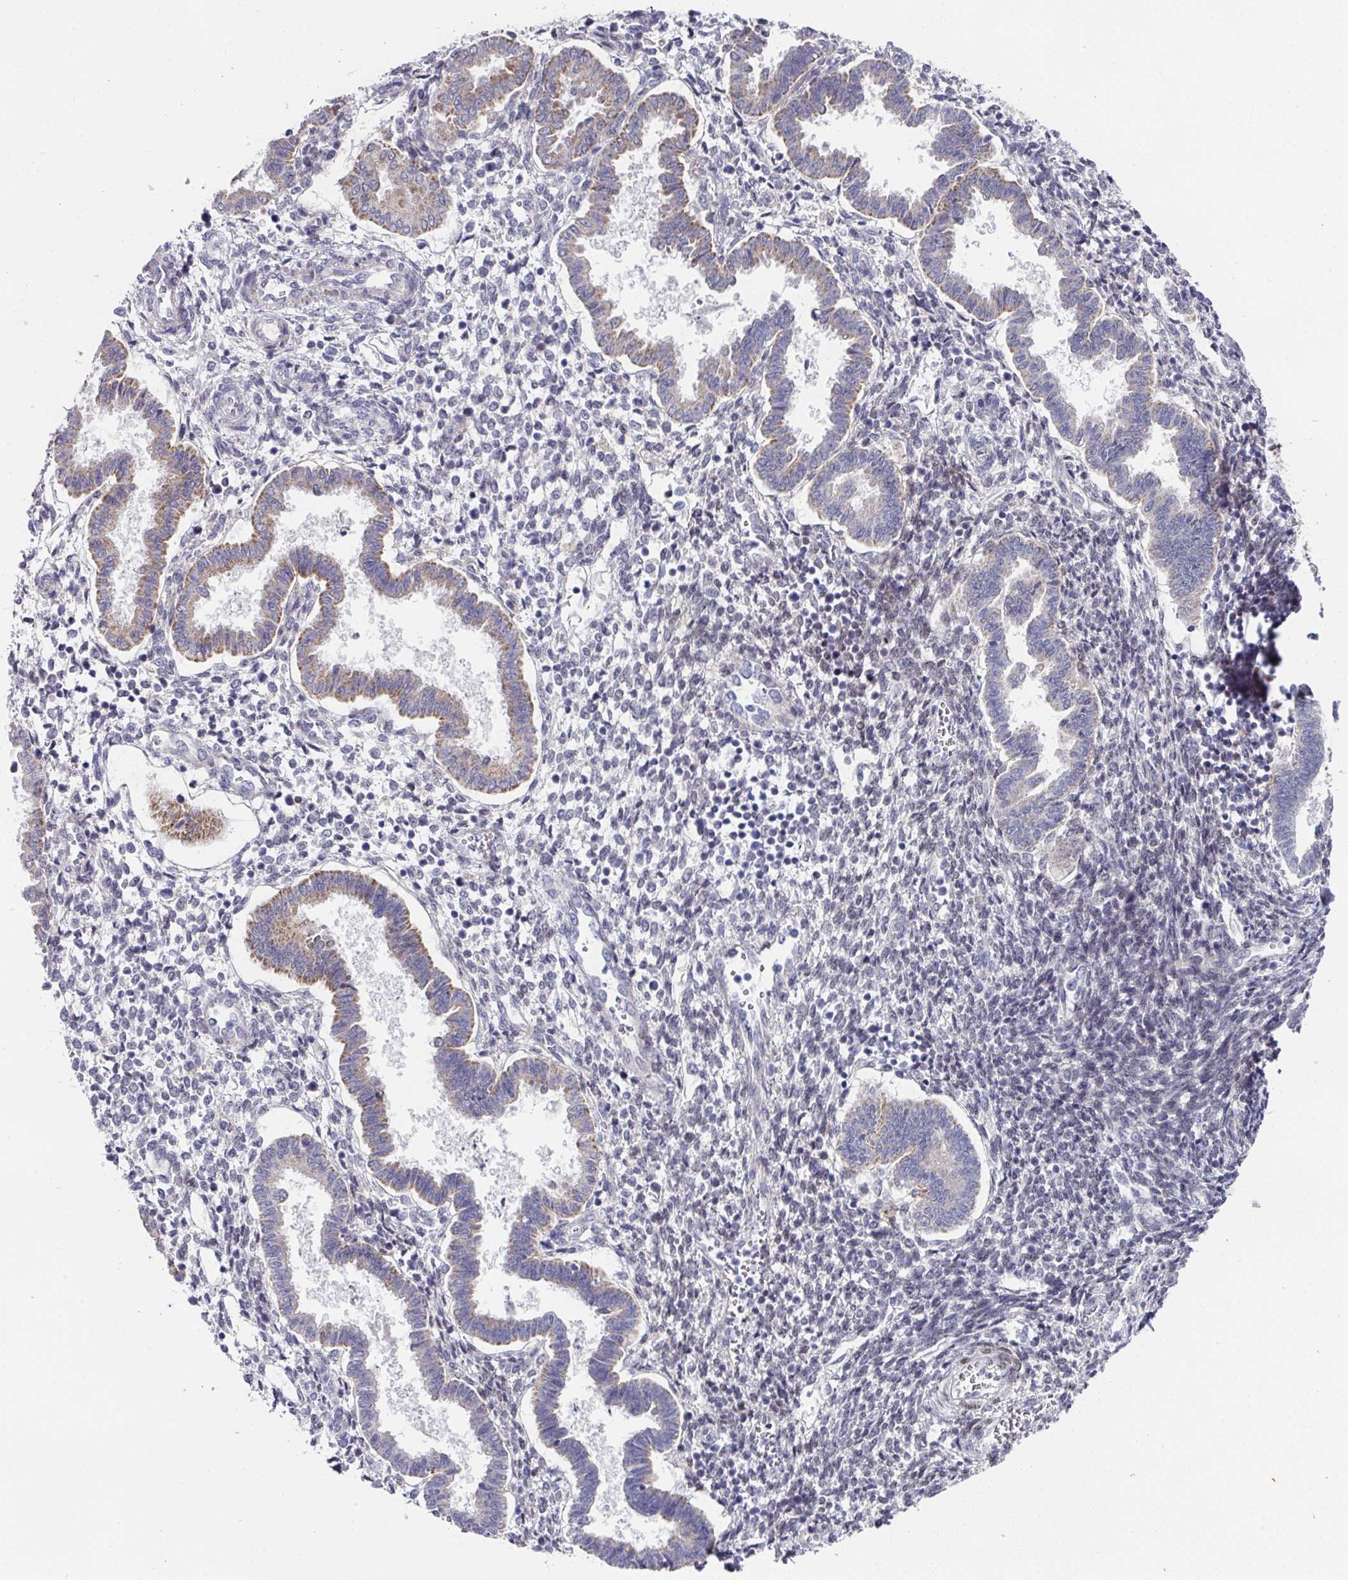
{"staining": {"intensity": "moderate", "quantity": "<25%", "location": "nuclear"}, "tissue": "endometrium", "cell_type": "Cells in endometrial stroma", "image_type": "normal", "snomed": [{"axis": "morphology", "description": "Normal tissue, NOS"}, {"axis": "topography", "description": "Endometrium"}], "caption": "Immunohistochemical staining of benign endometrium exhibits moderate nuclear protein positivity in approximately <25% of cells in endometrial stroma.", "gene": "CBX7", "patient": {"sex": "female", "age": 24}}